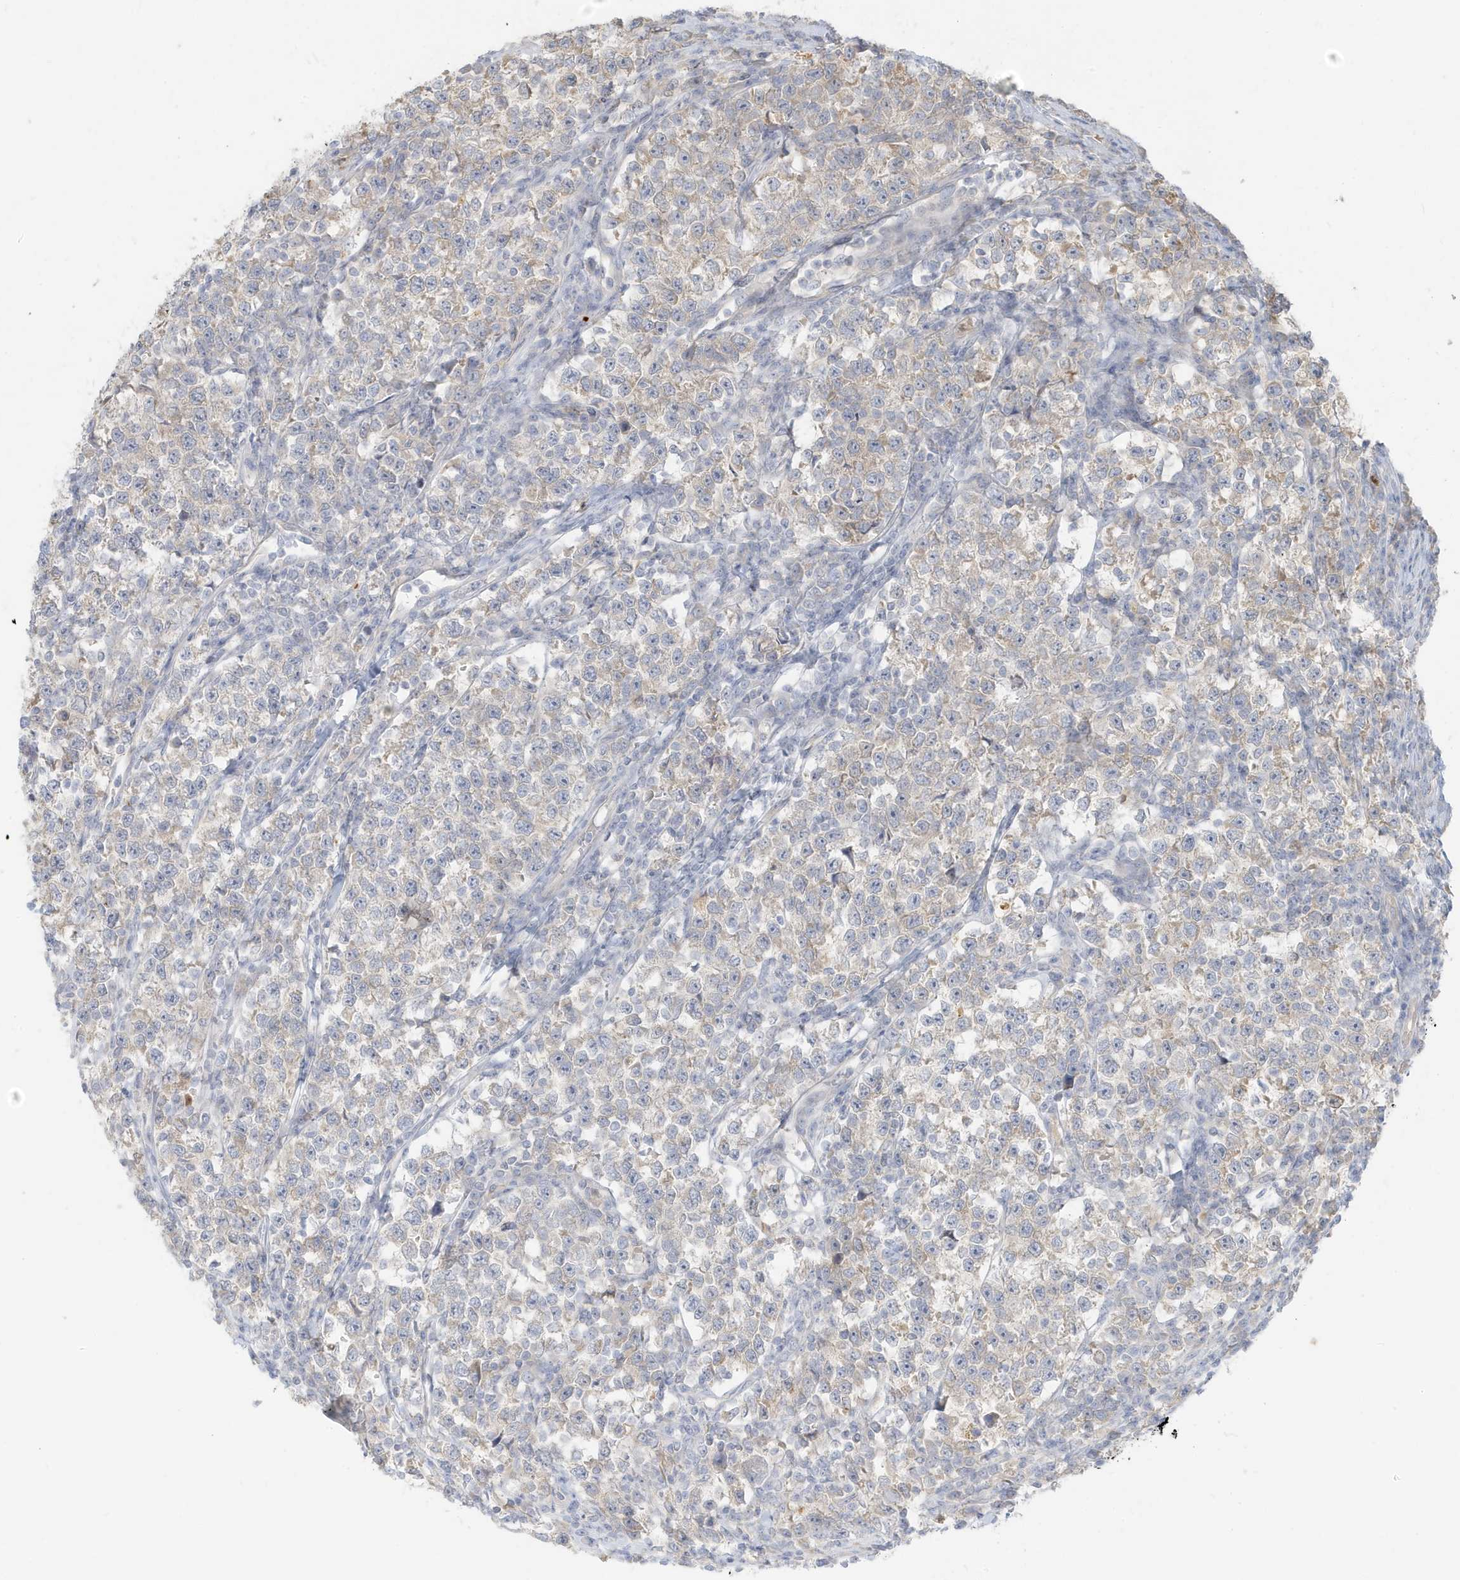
{"staining": {"intensity": "weak", "quantity": "<25%", "location": "cytoplasmic/membranous"}, "tissue": "testis cancer", "cell_type": "Tumor cells", "image_type": "cancer", "snomed": [{"axis": "morphology", "description": "Normal tissue, NOS"}, {"axis": "morphology", "description": "Seminoma, NOS"}, {"axis": "topography", "description": "Testis"}], "caption": "Immunohistochemical staining of testis cancer (seminoma) reveals no significant positivity in tumor cells.", "gene": "MCOLN1", "patient": {"sex": "male", "age": 43}}